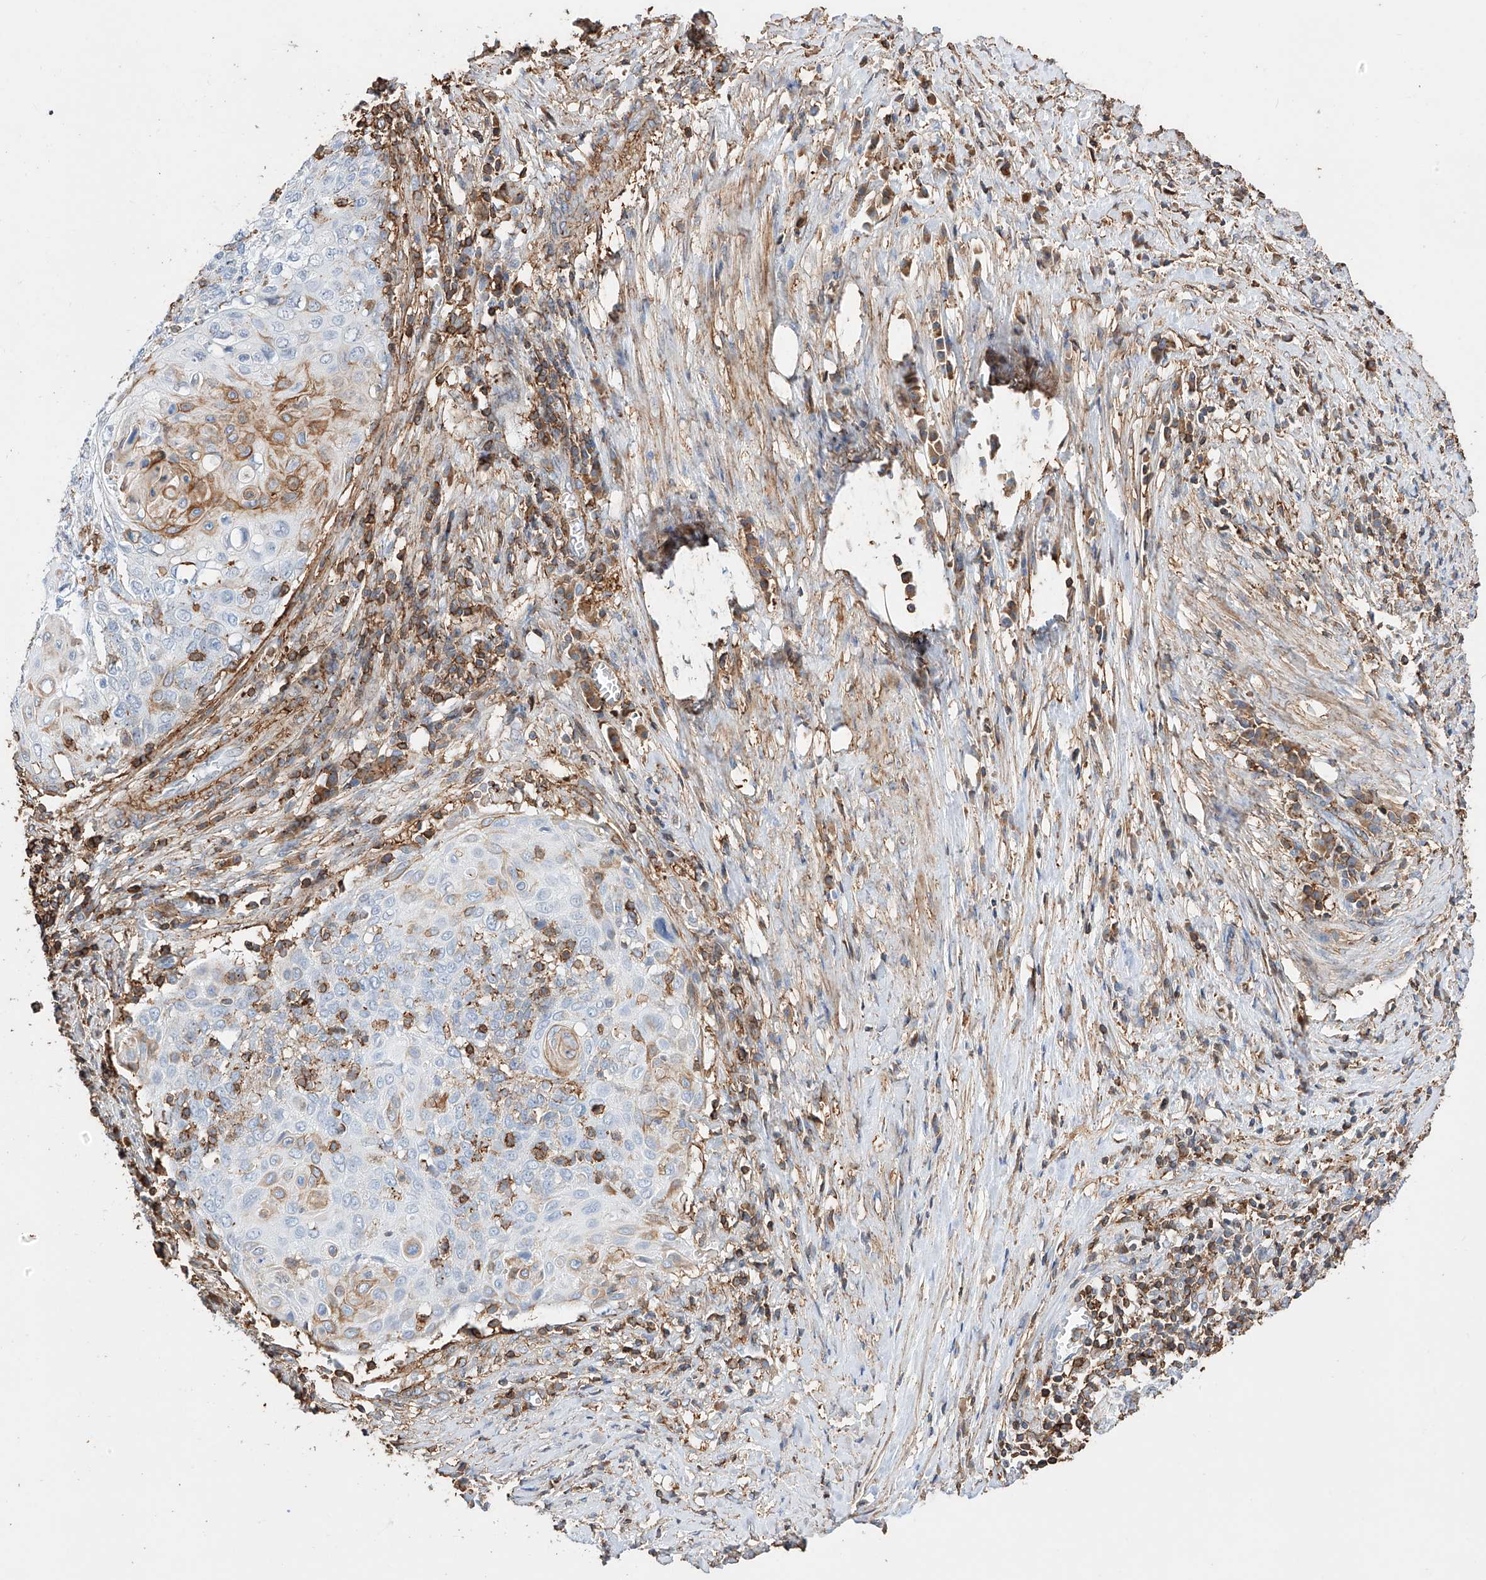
{"staining": {"intensity": "negative", "quantity": "none", "location": "none"}, "tissue": "cervical cancer", "cell_type": "Tumor cells", "image_type": "cancer", "snomed": [{"axis": "morphology", "description": "Squamous cell carcinoma, NOS"}, {"axis": "topography", "description": "Cervix"}], "caption": "Immunohistochemical staining of squamous cell carcinoma (cervical) demonstrates no significant positivity in tumor cells.", "gene": "WFS1", "patient": {"sex": "female", "age": 39}}